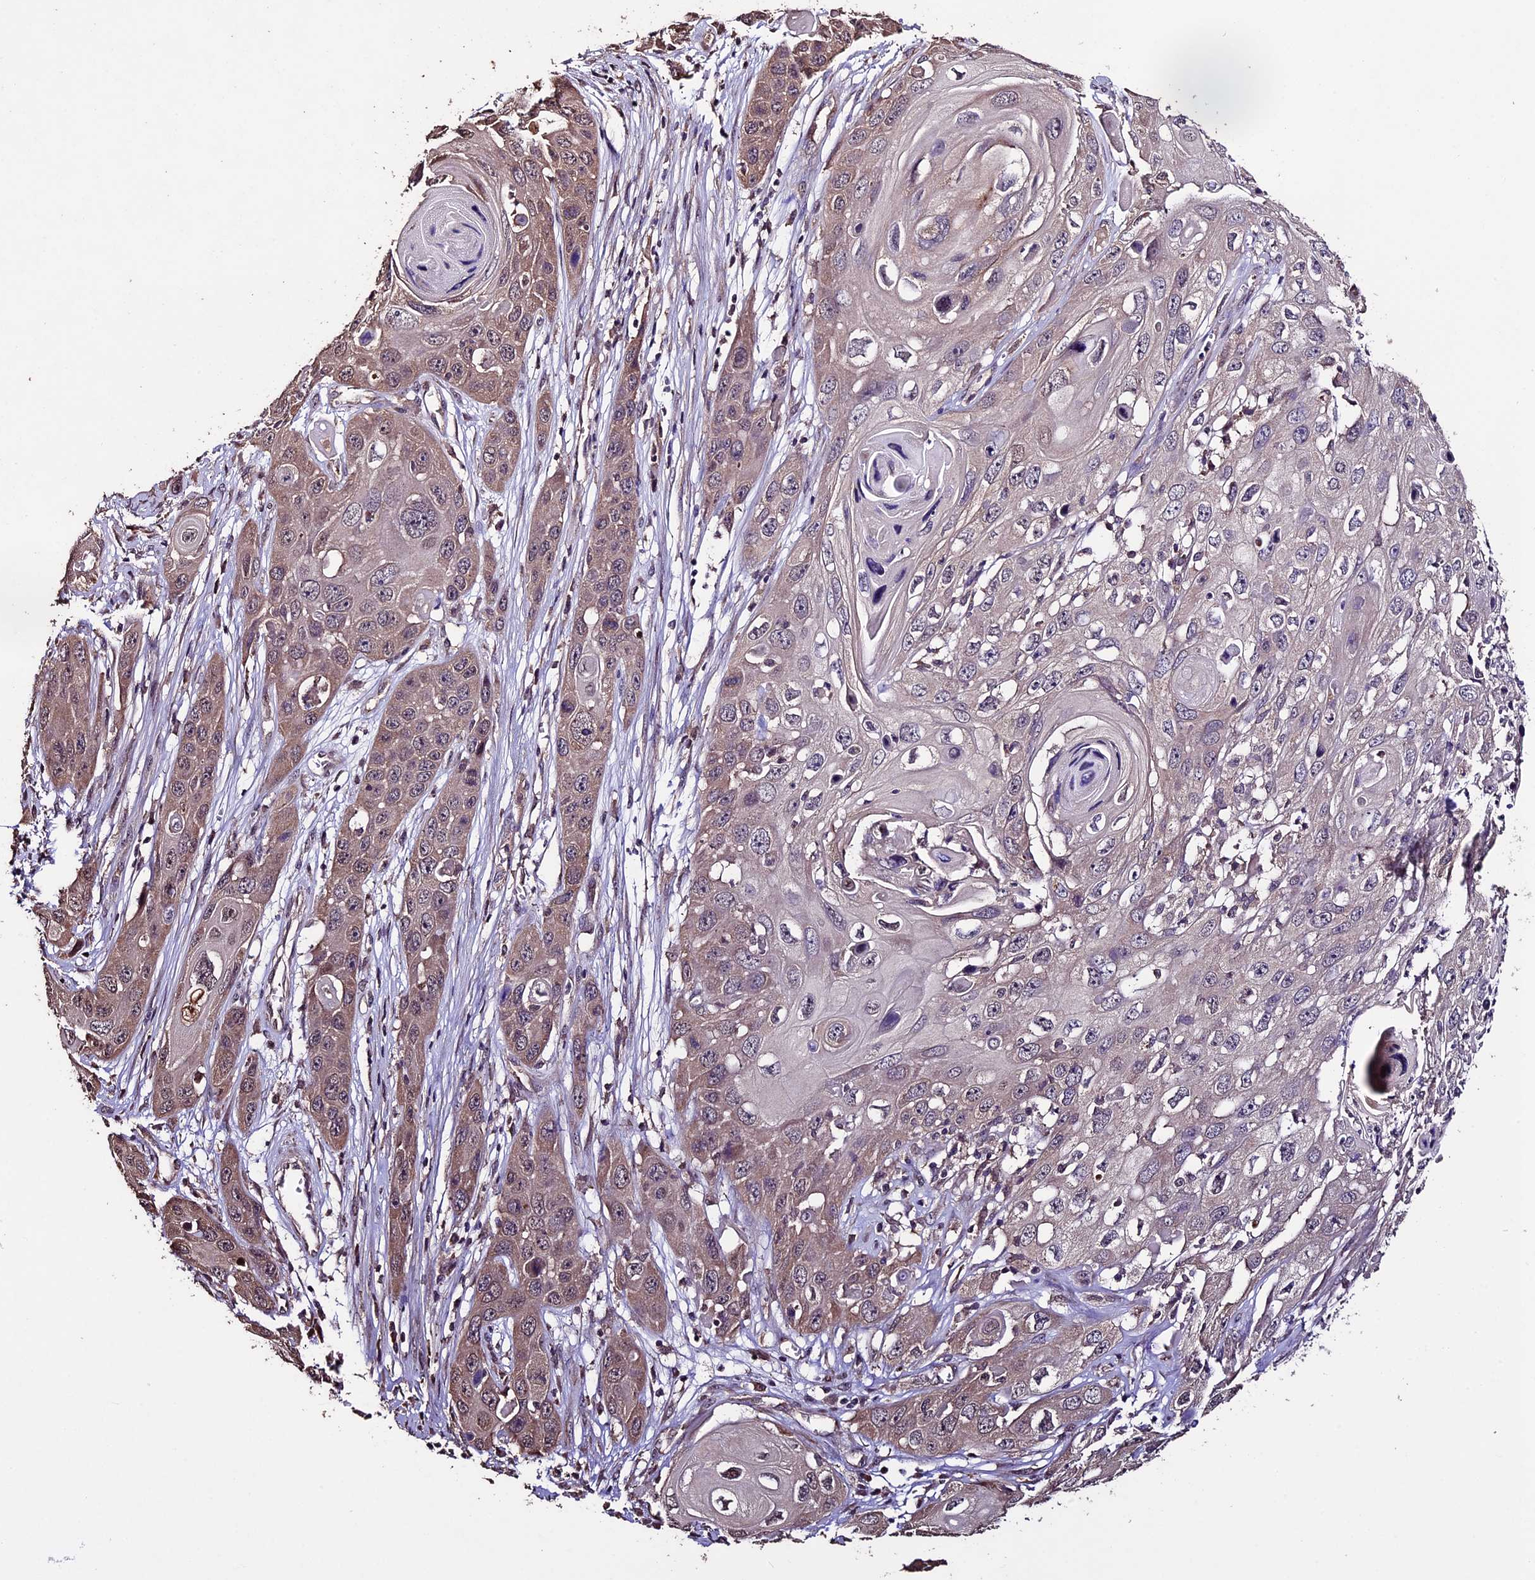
{"staining": {"intensity": "moderate", "quantity": "25%-75%", "location": "cytoplasmic/membranous"}, "tissue": "skin cancer", "cell_type": "Tumor cells", "image_type": "cancer", "snomed": [{"axis": "morphology", "description": "Squamous cell carcinoma, NOS"}, {"axis": "topography", "description": "Skin"}], "caption": "Immunohistochemistry (IHC) of skin cancer demonstrates medium levels of moderate cytoplasmic/membranous positivity in approximately 25%-75% of tumor cells.", "gene": "DIS3L", "patient": {"sex": "male", "age": 55}}